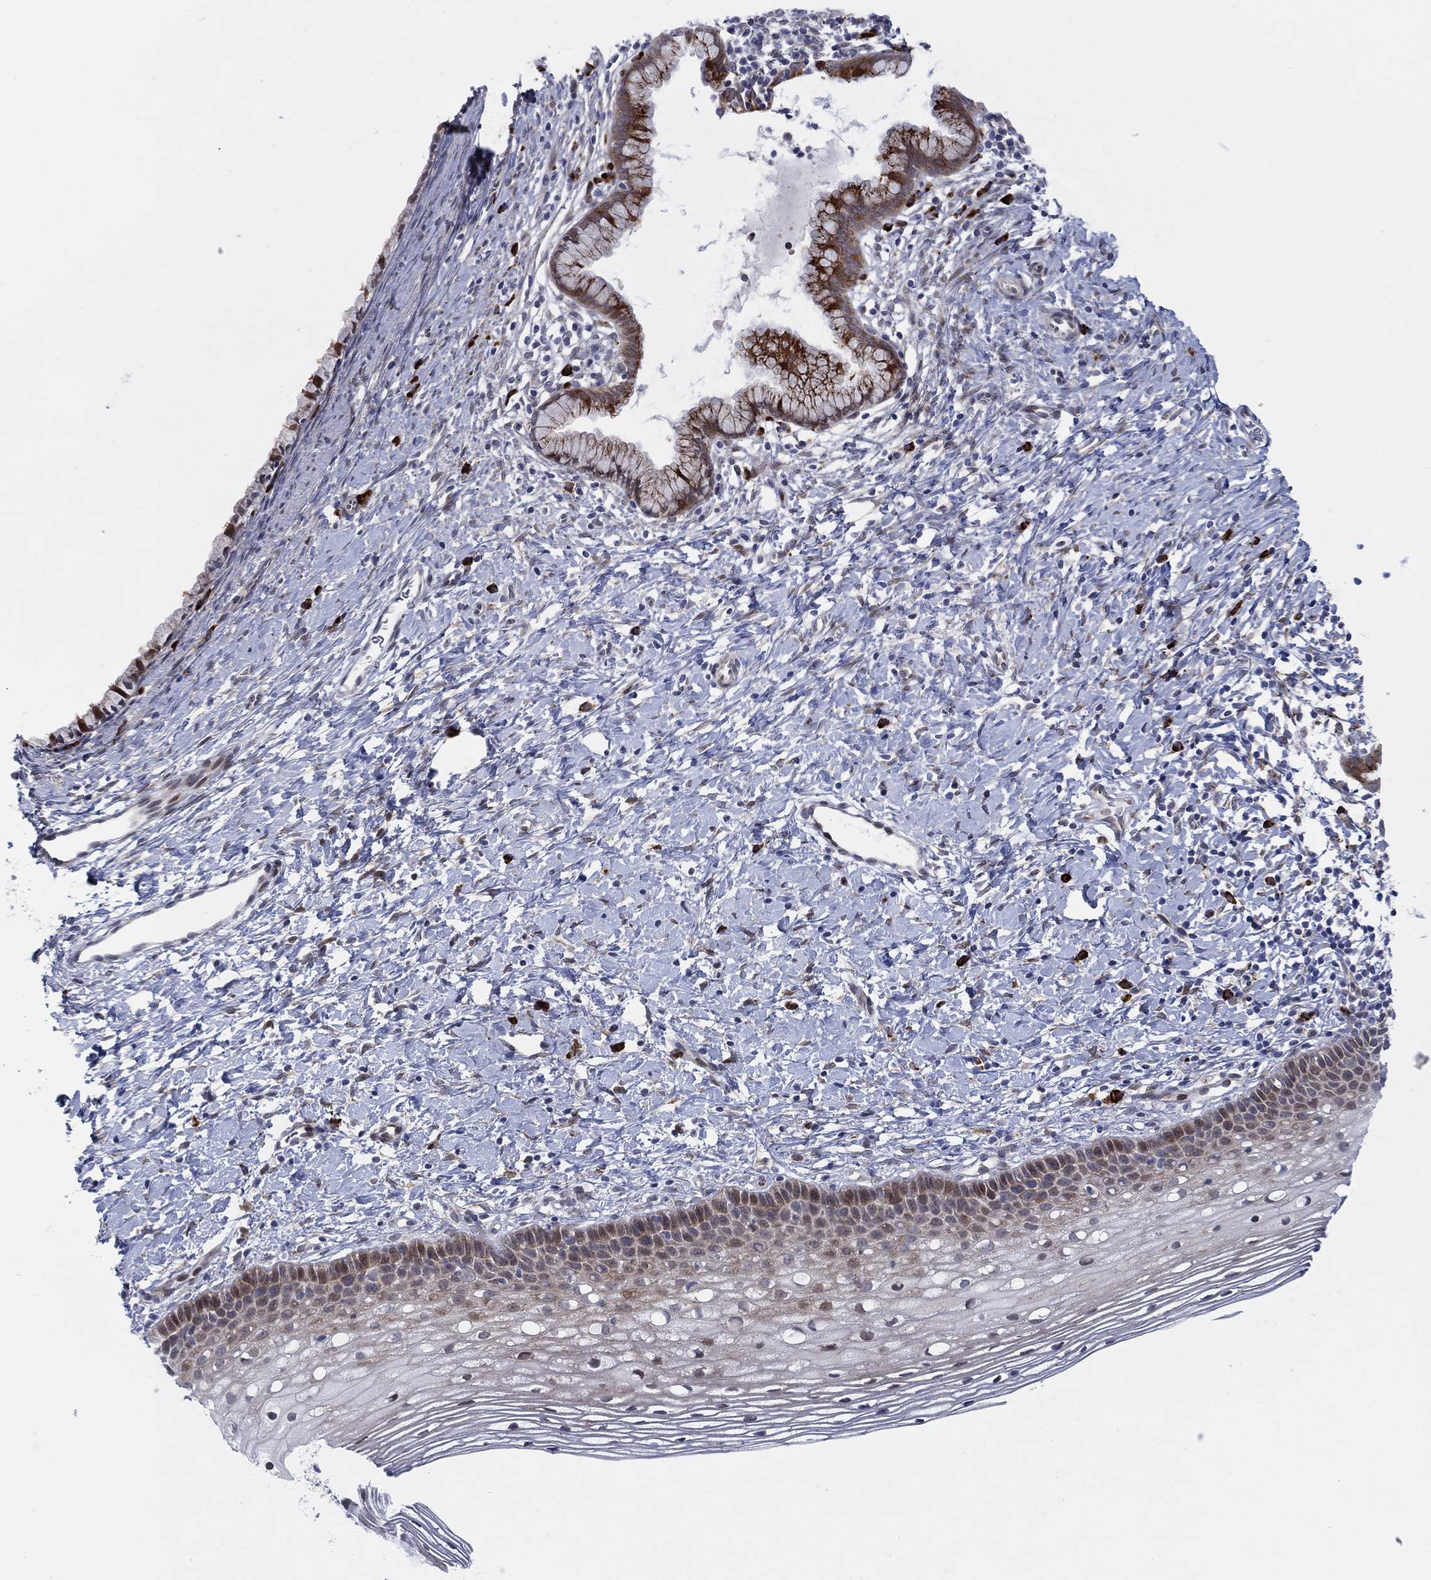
{"staining": {"intensity": "strong", "quantity": "<25%", "location": "cytoplasmic/membranous"}, "tissue": "cervix", "cell_type": "Glandular cells", "image_type": "normal", "snomed": [{"axis": "morphology", "description": "Normal tissue, NOS"}, {"axis": "topography", "description": "Cervix"}], "caption": "Immunohistochemistry histopathology image of benign human cervix stained for a protein (brown), which reveals medium levels of strong cytoplasmic/membranous expression in approximately <25% of glandular cells.", "gene": "TTC21B", "patient": {"sex": "female", "age": 39}}